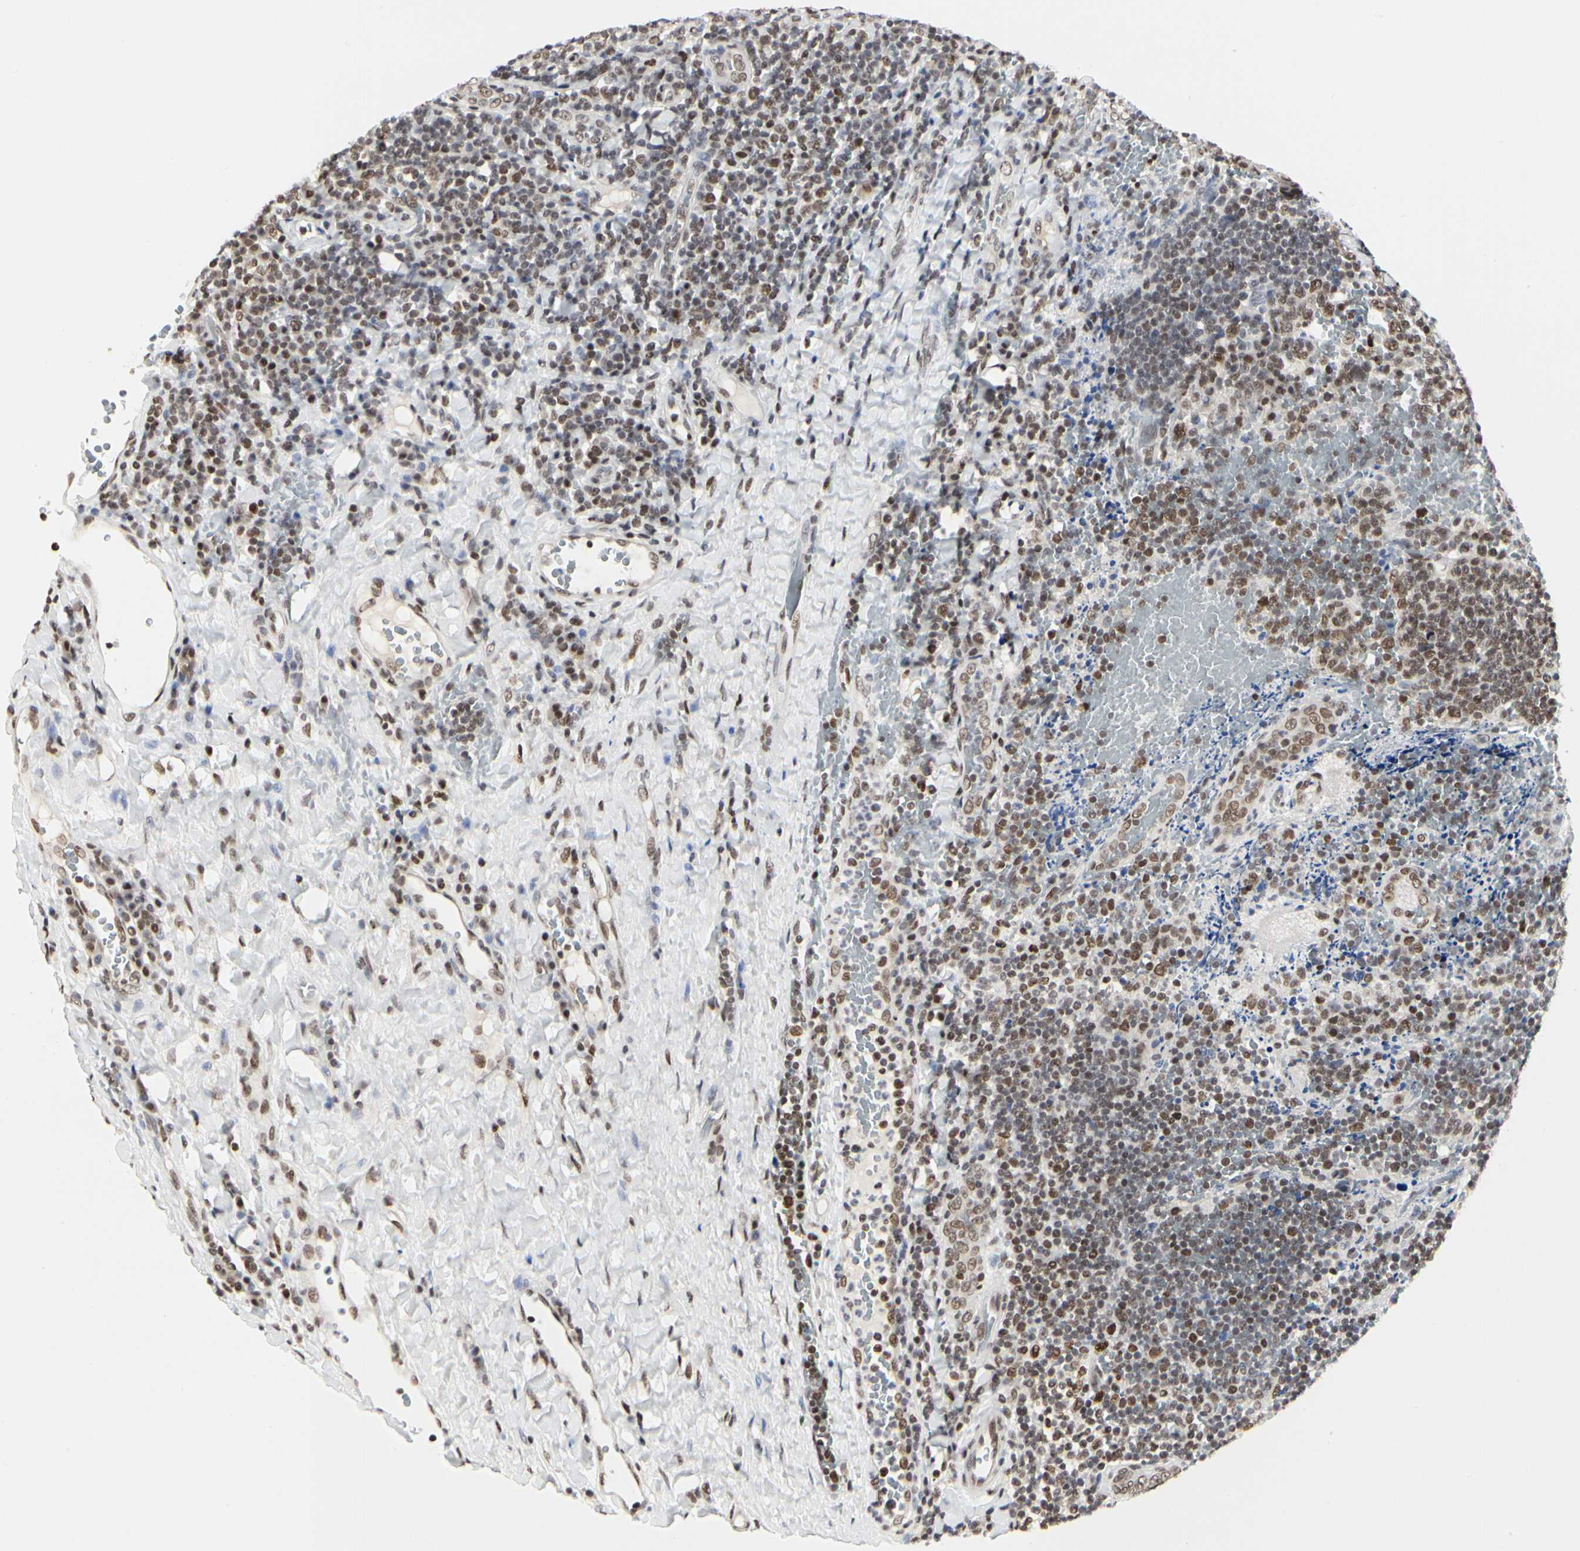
{"staining": {"intensity": "moderate", "quantity": ">75%", "location": "nuclear"}, "tissue": "tonsil", "cell_type": "Germinal center cells", "image_type": "normal", "snomed": [{"axis": "morphology", "description": "Normal tissue, NOS"}, {"axis": "topography", "description": "Tonsil"}], "caption": "A photomicrograph of tonsil stained for a protein exhibits moderate nuclear brown staining in germinal center cells. Immunohistochemistry (ihc) stains the protein of interest in brown and the nuclei are stained blue.", "gene": "PRMT3", "patient": {"sex": "male", "age": 17}}